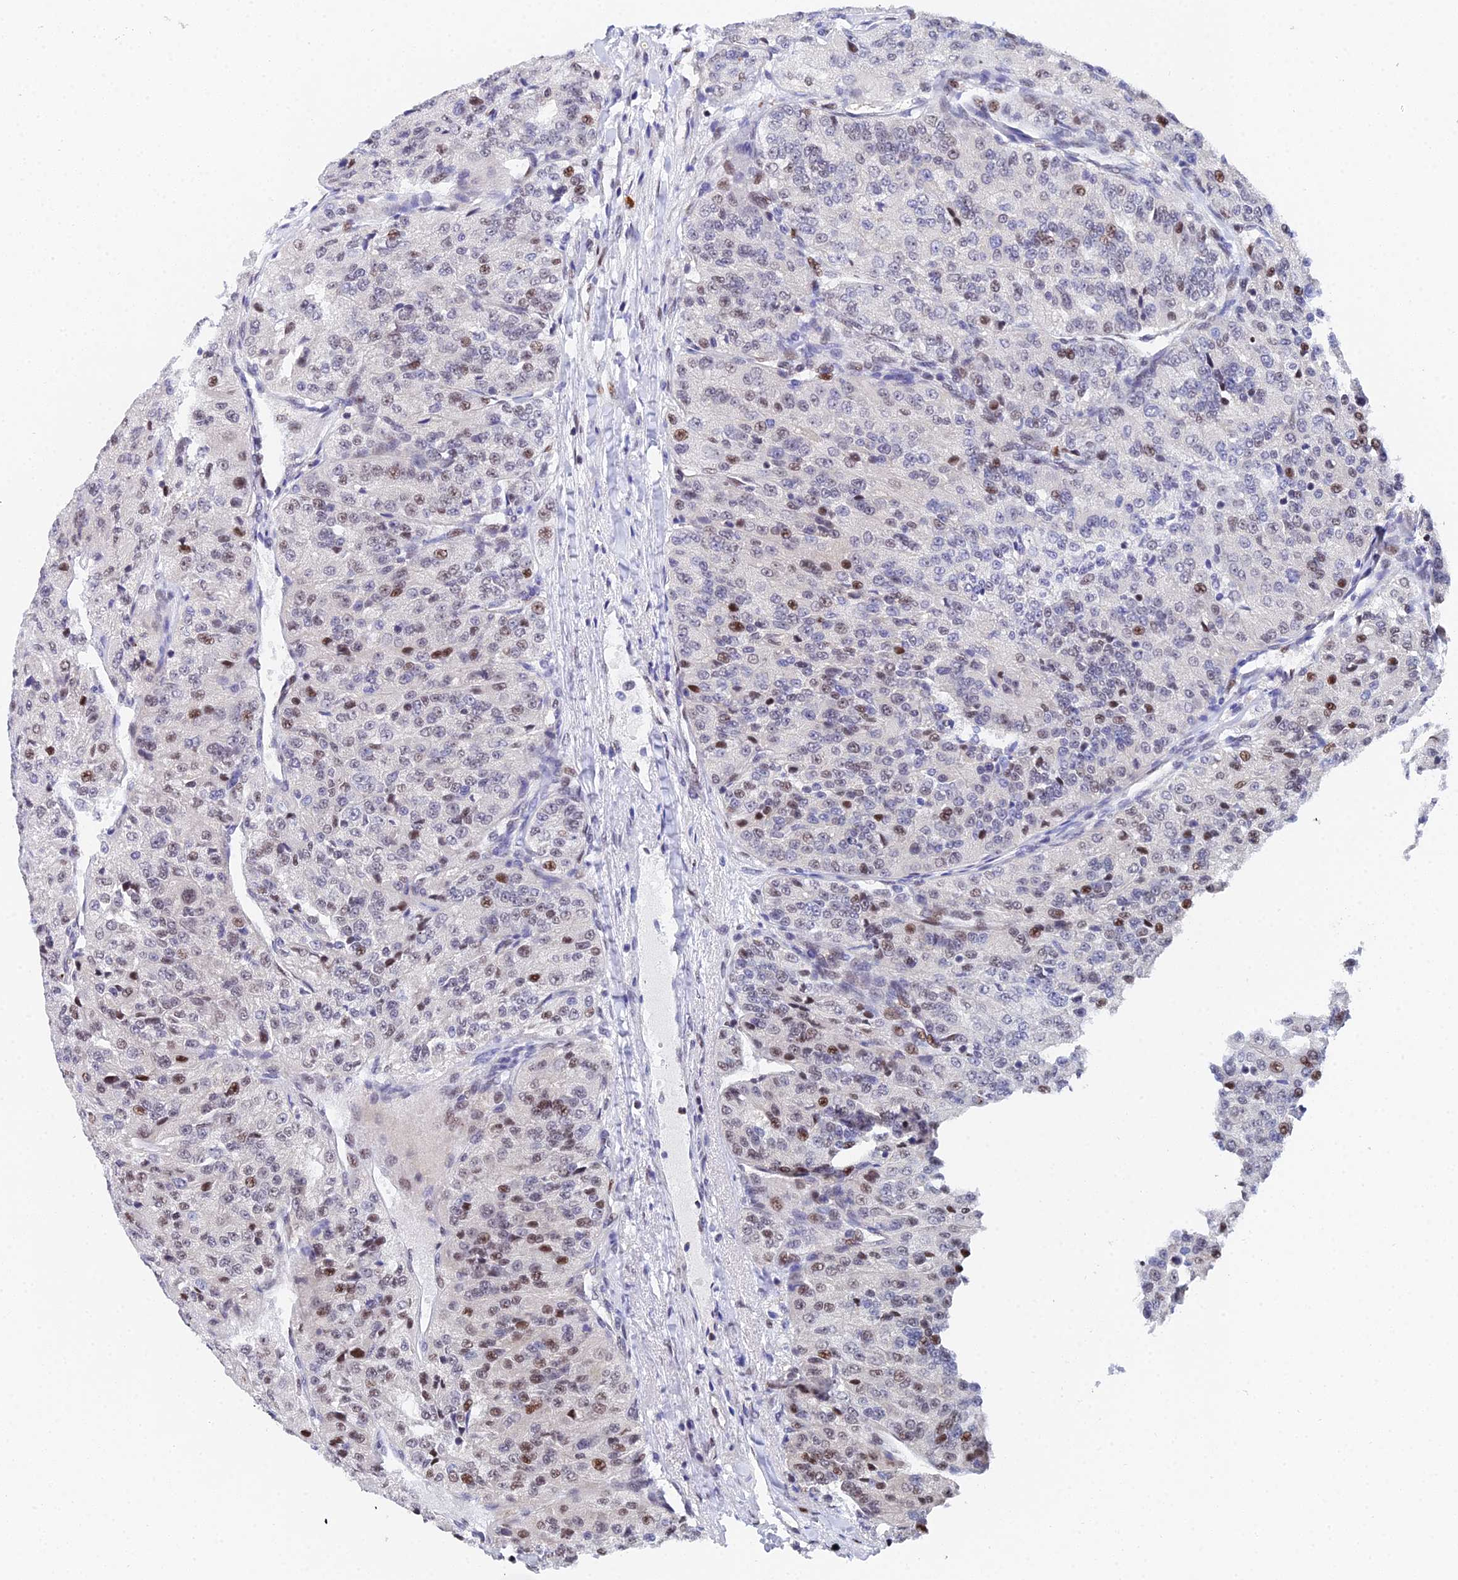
{"staining": {"intensity": "moderate", "quantity": "25%-75%", "location": "nuclear"}, "tissue": "renal cancer", "cell_type": "Tumor cells", "image_type": "cancer", "snomed": [{"axis": "morphology", "description": "Adenocarcinoma, NOS"}, {"axis": "topography", "description": "Kidney"}], "caption": "Tumor cells reveal medium levels of moderate nuclear expression in about 25%-75% of cells in renal cancer.", "gene": "TIFA", "patient": {"sex": "female", "age": 63}}